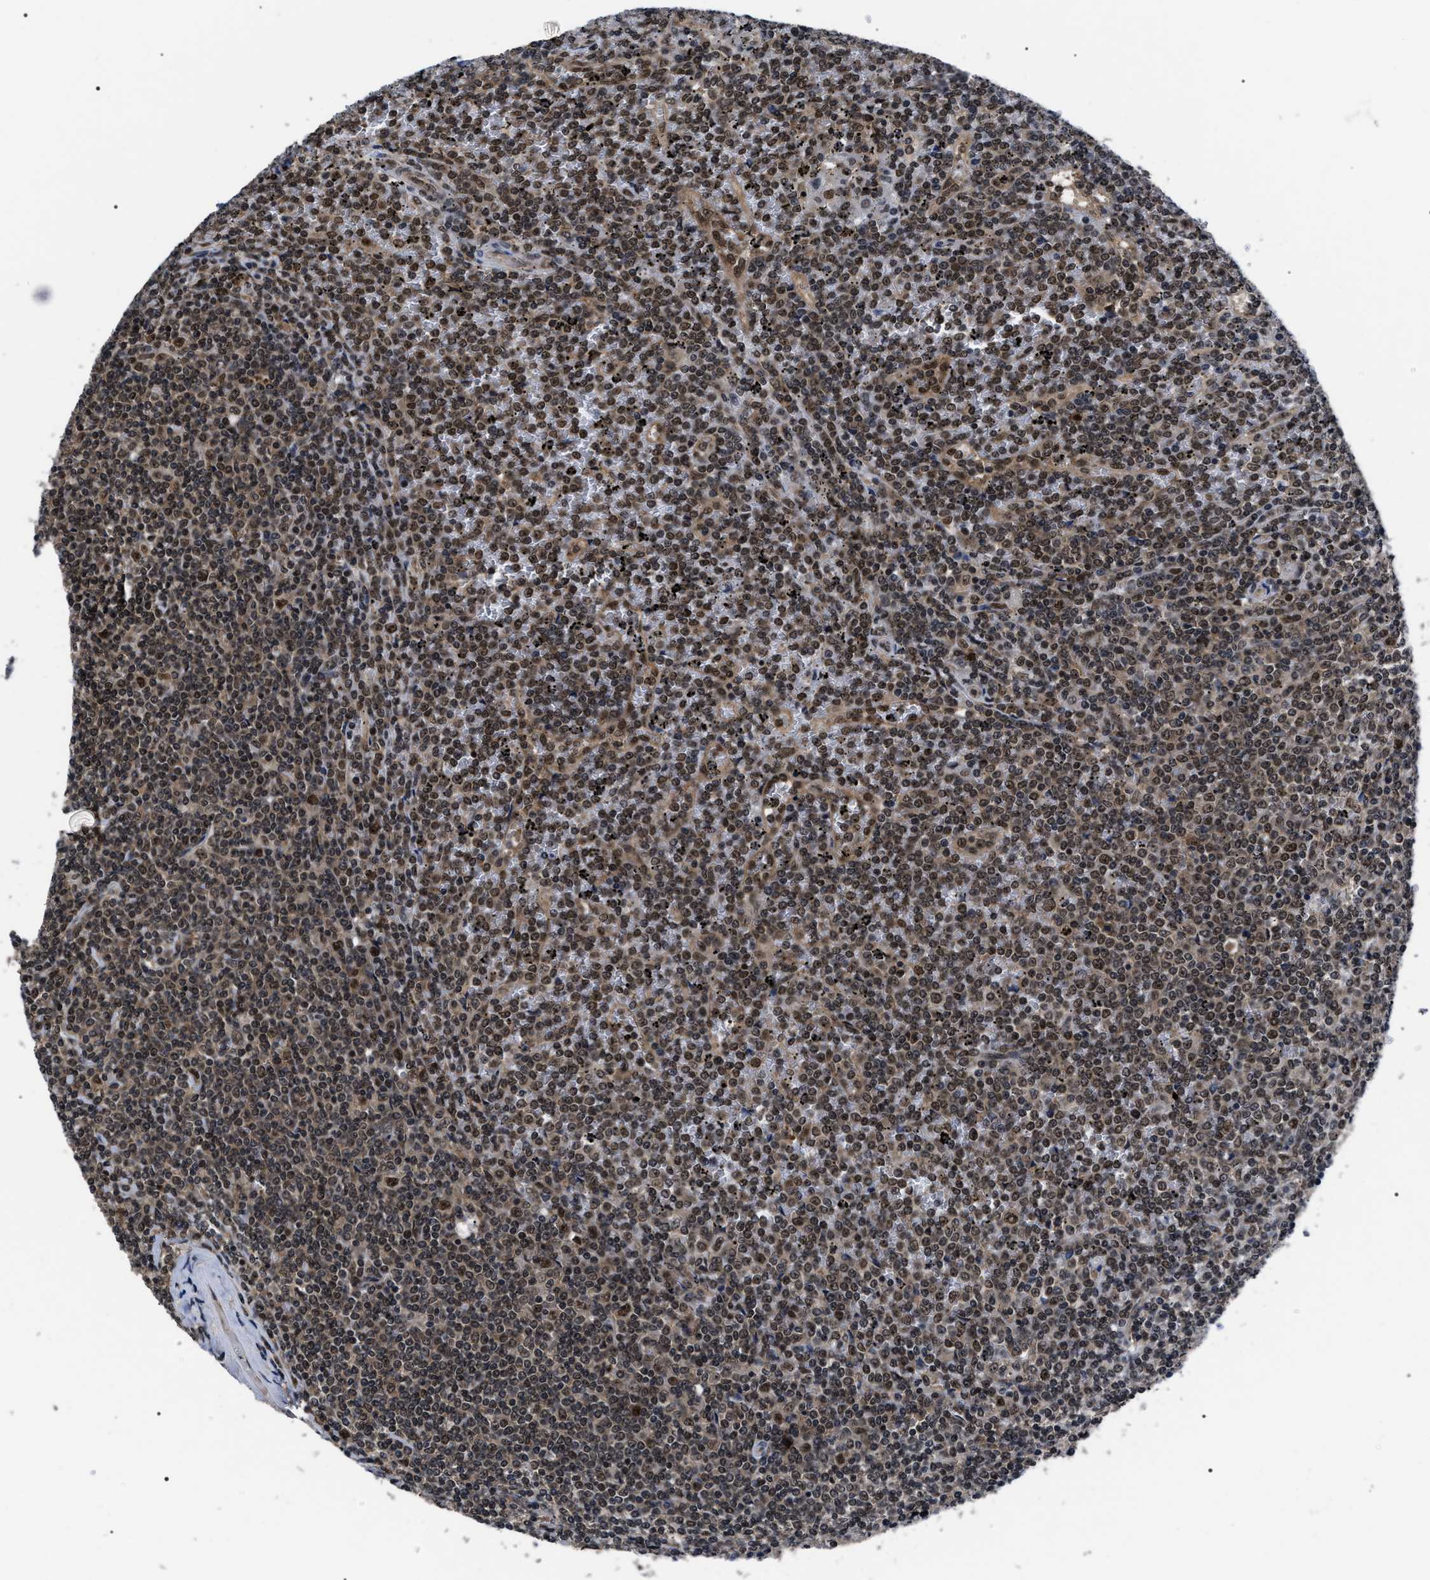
{"staining": {"intensity": "moderate", "quantity": ">75%", "location": "cytoplasmic/membranous,nuclear"}, "tissue": "lymphoma", "cell_type": "Tumor cells", "image_type": "cancer", "snomed": [{"axis": "morphology", "description": "Malignant lymphoma, non-Hodgkin's type, Low grade"}, {"axis": "topography", "description": "Spleen"}], "caption": "The photomicrograph exhibits staining of malignant lymphoma, non-Hodgkin's type (low-grade), revealing moderate cytoplasmic/membranous and nuclear protein expression (brown color) within tumor cells. Nuclei are stained in blue.", "gene": "CSNK2A1", "patient": {"sex": "female", "age": 19}}